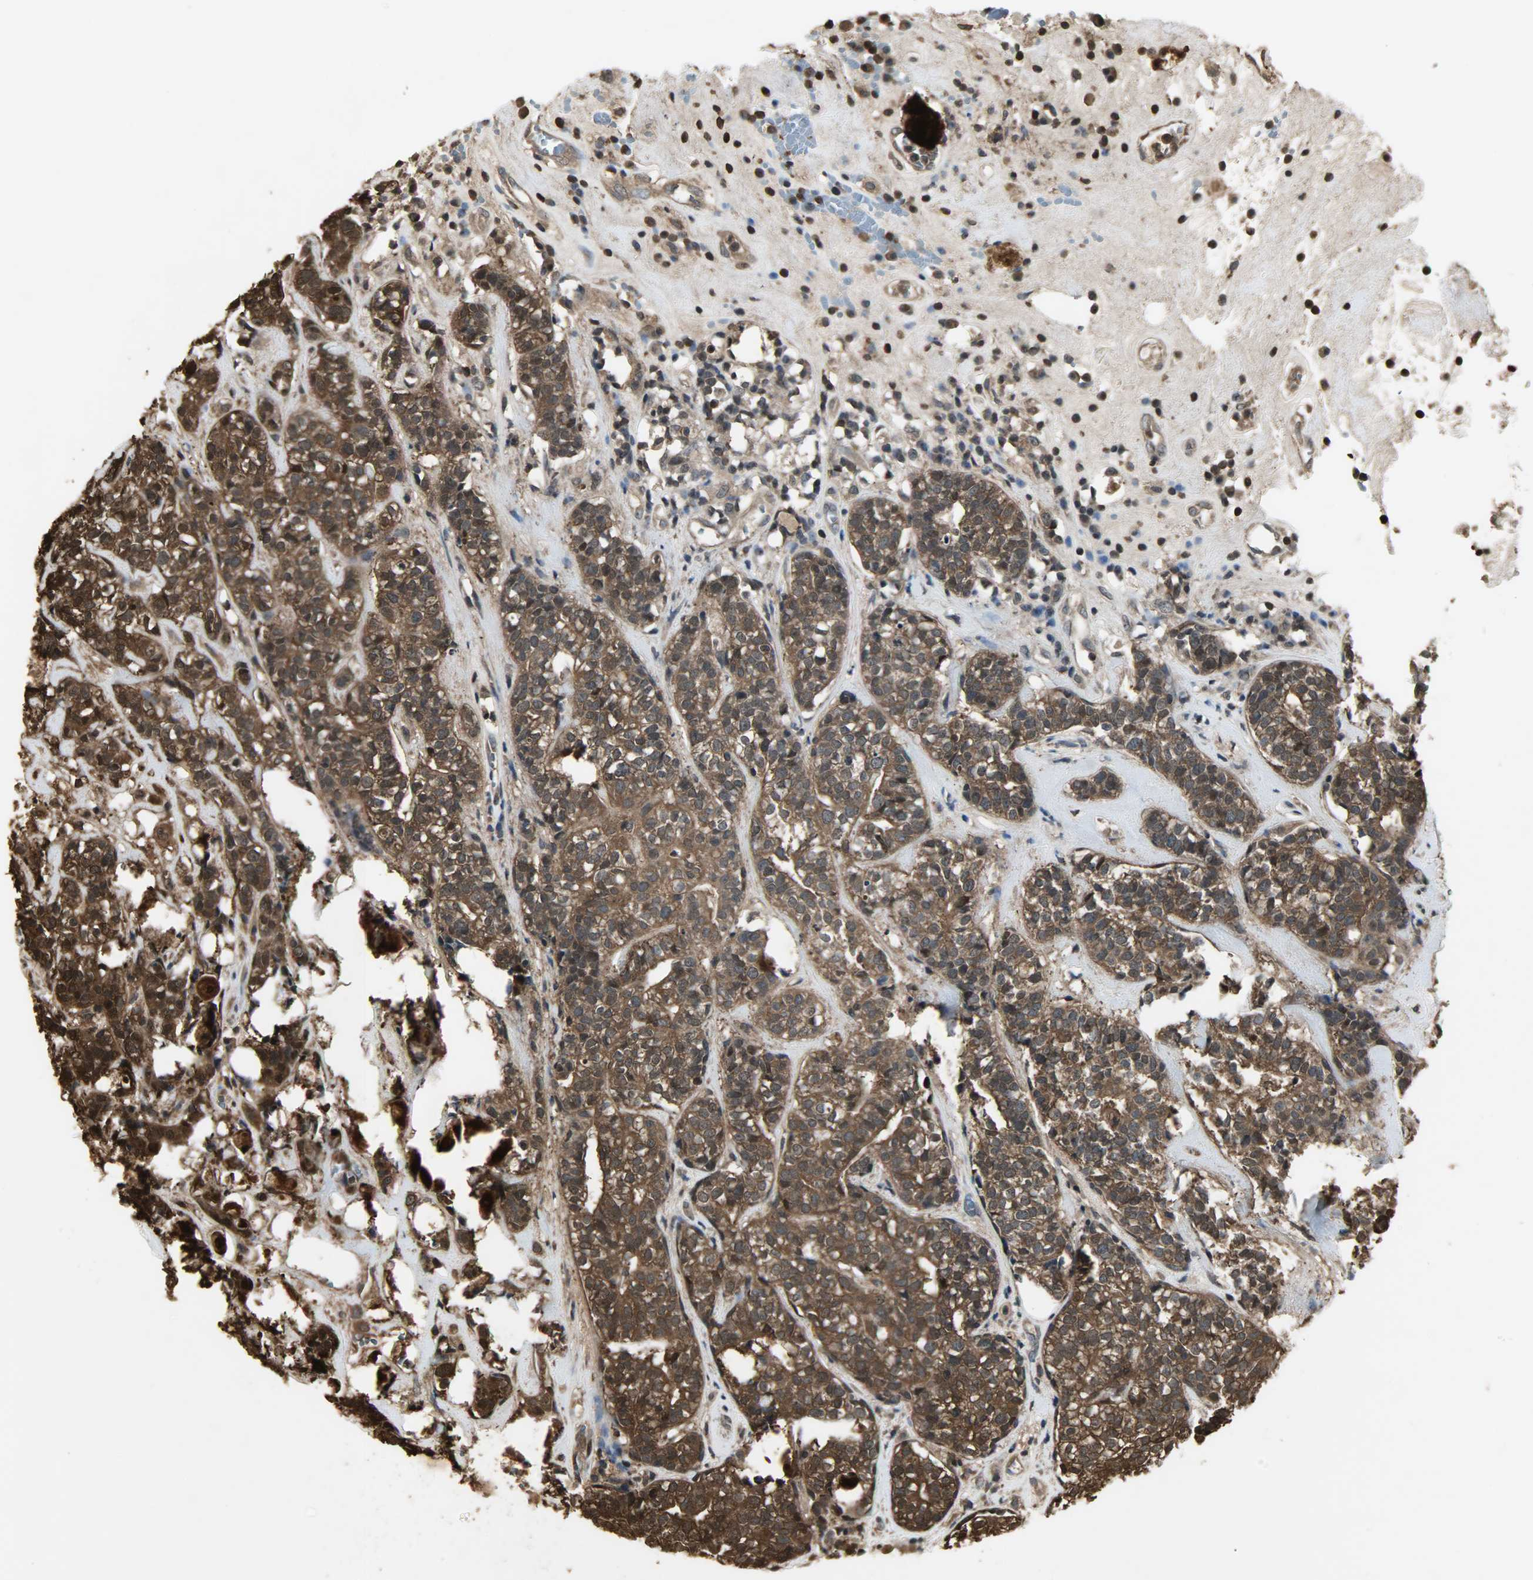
{"staining": {"intensity": "strong", "quantity": ">75%", "location": "cytoplasmic/membranous,nuclear"}, "tissue": "head and neck cancer", "cell_type": "Tumor cells", "image_type": "cancer", "snomed": [{"axis": "morphology", "description": "Adenocarcinoma, NOS"}, {"axis": "topography", "description": "Salivary gland"}, {"axis": "topography", "description": "Head-Neck"}], "caption": "Head and neck cancer stained with a brown dye exhibits strong cytoplasmic/membranous and nuclear positive staining in about >75% of tumor cells.", "gene": "YWHAZ", "patient": {"sex": "female", "age": 65}}